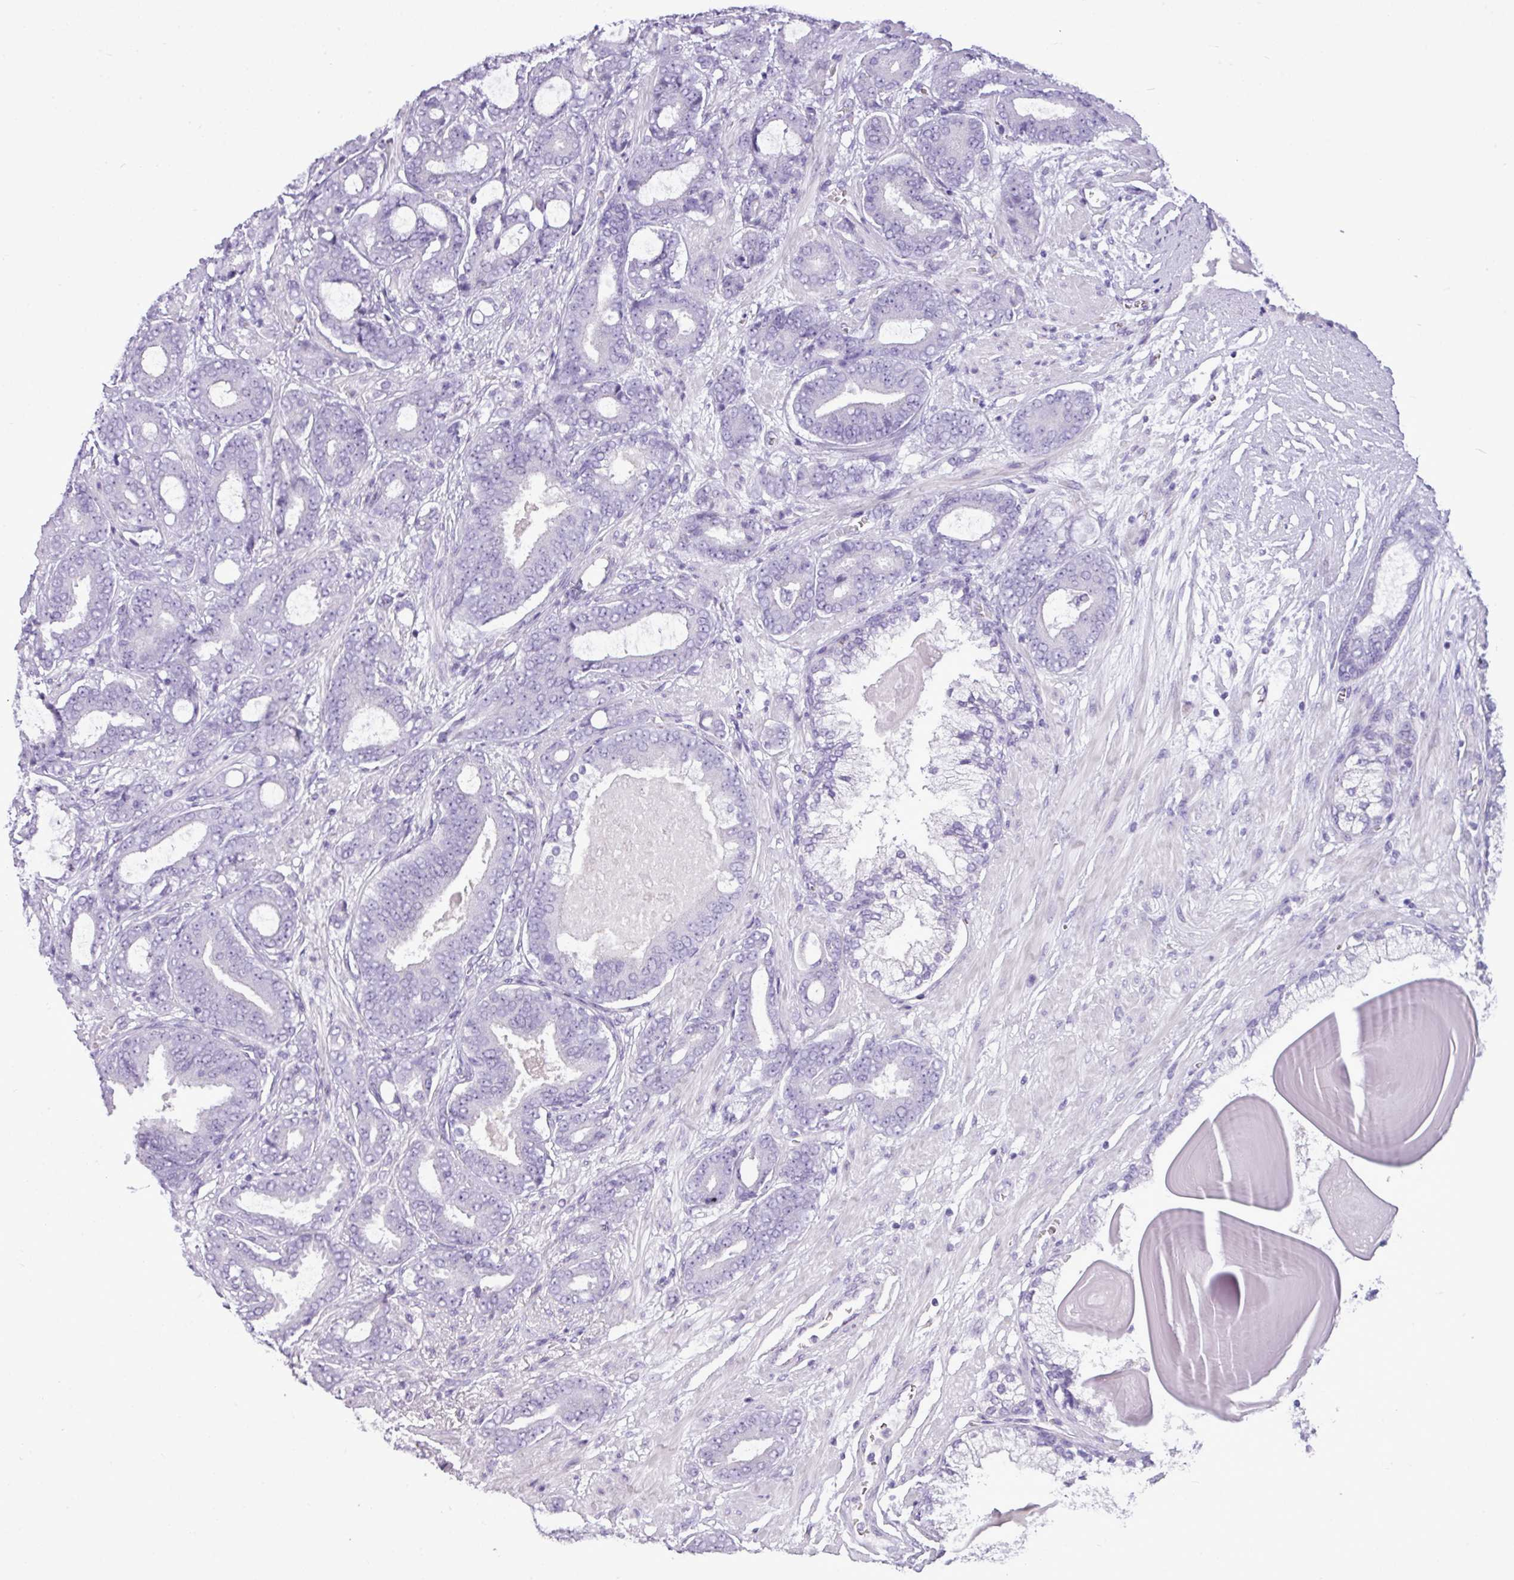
{"staining": {"intensity": "negative", "quantity": "none", "location": "none"}, "tissue": "prostate cancer", "cell_type": "Tumor cells", "image_type": "cancer", "snomed": [{"axis": "morphology", "description": "Adenocarcinoma, Low grade"}, {"axis": "topography", "description": "Prostate and seminal vesicle, NOS"}], "caption": "Immunohistochemistry (IHC) image of human prostate cancer (adenocarcinoma (low-grade)) stained for a protein (brown), which displays no positivity in tumor cells.", "gene": "FAM43A", "patient": {"sex": "male", "age": 61}}